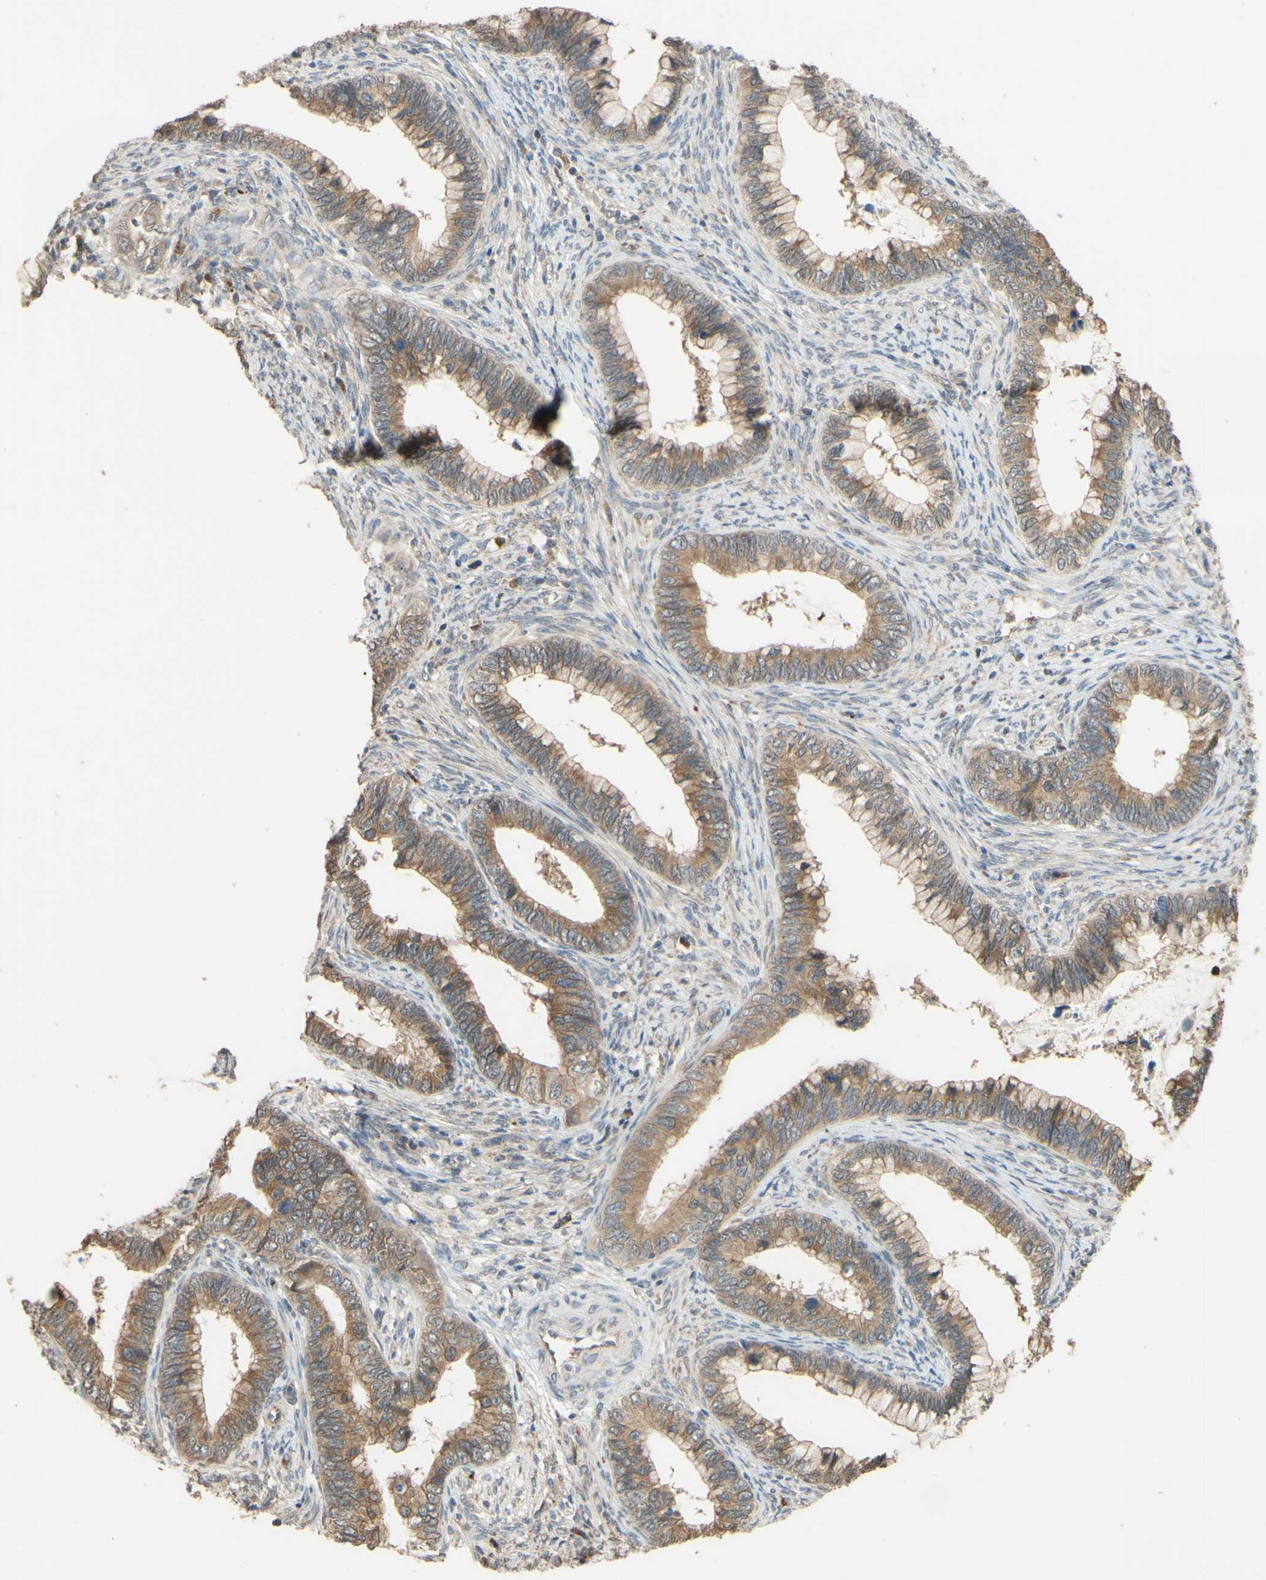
{"staining": {"intensity": "moderate", "quantity": ">75%", "location": "cytoplasmic/membranous"}, "tissue": "cervical cancer", "cell_type": "Tumor cells", "image_type": "cancer", "snomed": [{"axis": "morphology", "description": "Adenocarcinoma, NOS"}, {"axis": "topography", "description": "Cervix"}], "caption": "Moderate cytoplasmic/membranous protein expression is present in approximately >75% of tumor cells in adenocarcinoma (cervical). Nuclei are stained in blue.", "gene": "SMIM19", "patient": {"sex": "female", "age": 44}}